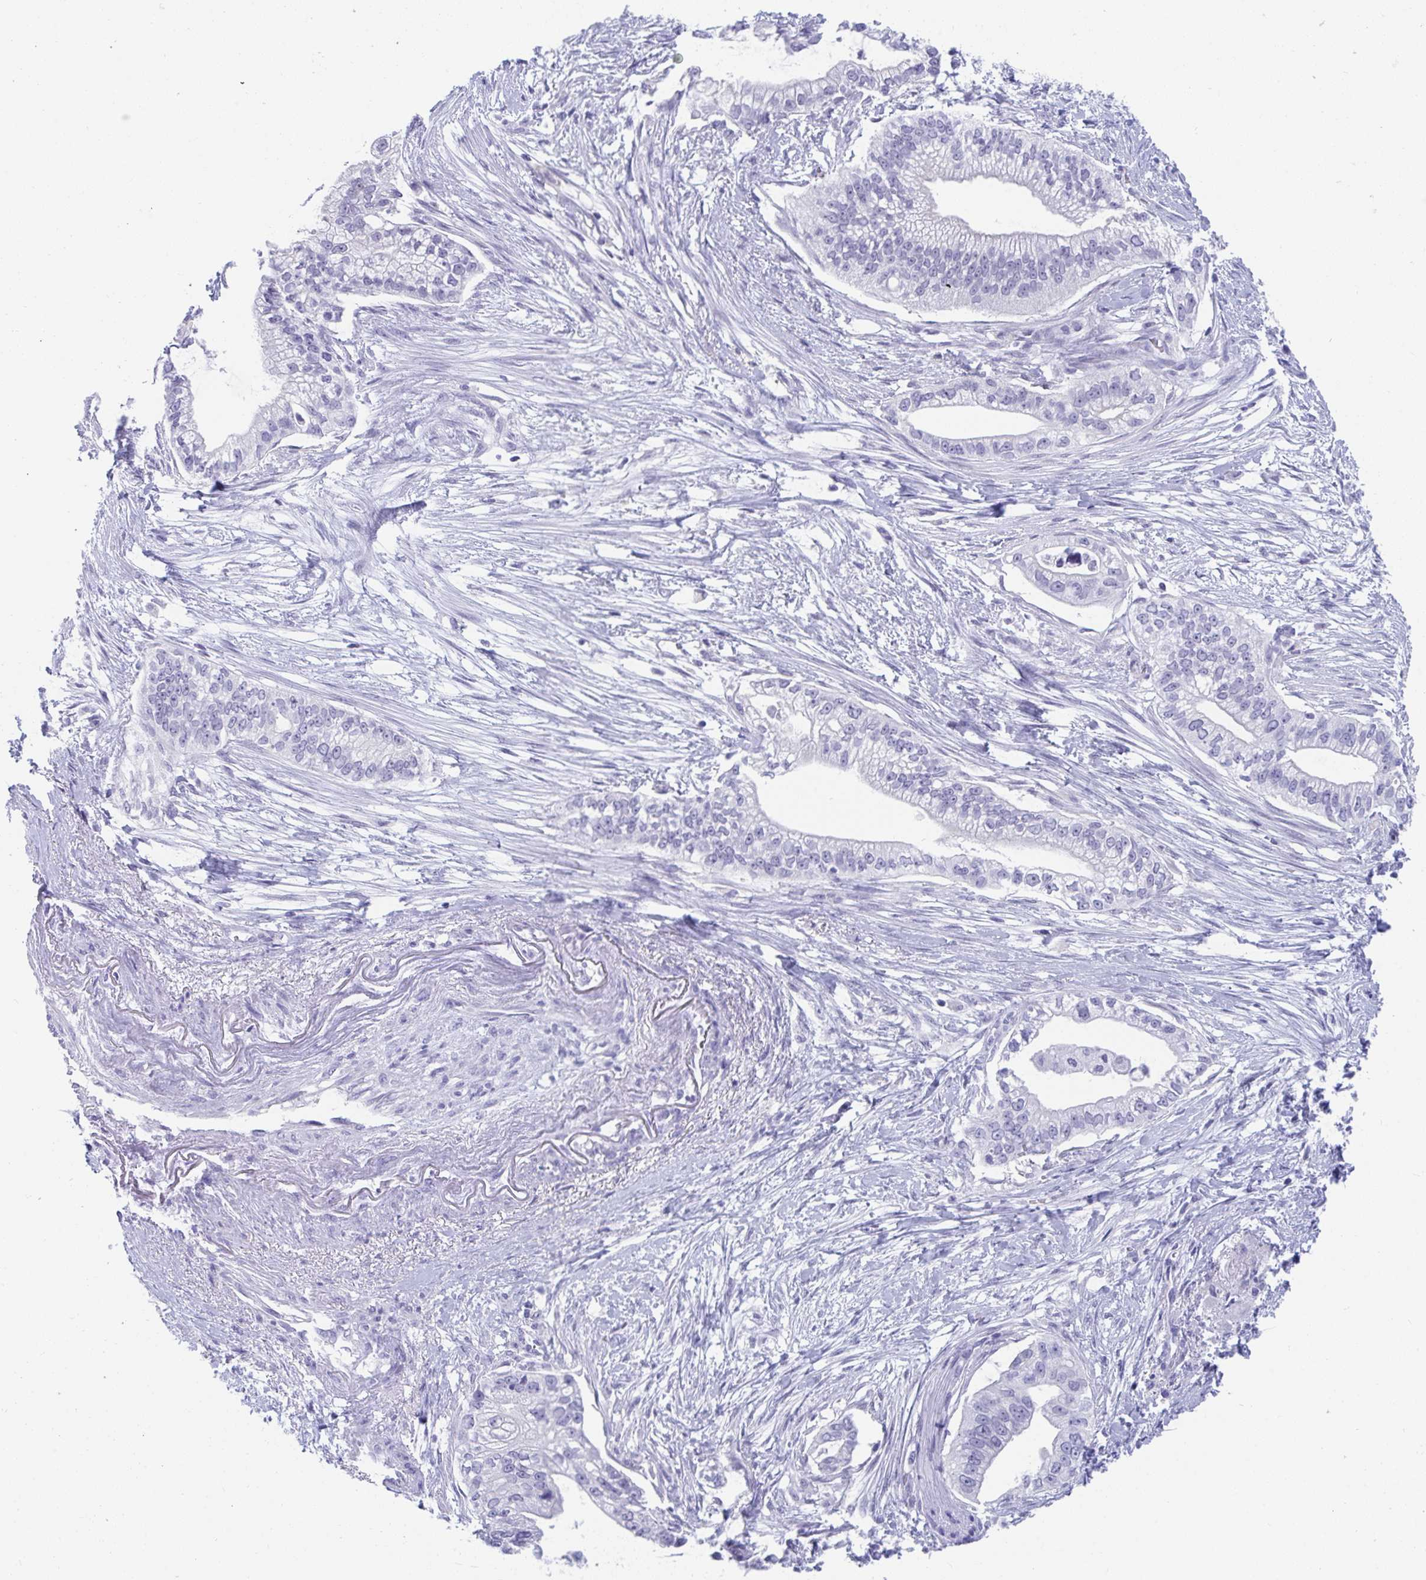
{"staining": {"intensity": "negative", "quantity": "none", "location": "none"}, "tissue": "pancreatic cancer", "cell_type": "Tumor cells", "image_type": "cancer", "snomed": [{"axis": "morphology", "description": "Adenocarcinoma, NOS"}, {"axis": "topography", "description": "Pancreas"}], "caption": "Human pancreatic cancer (adenocarcinoma) stained for a protein using immunohistochemistry demonstrates no staining in tumor cells.", "gene": "BMAL2", "patient": {"sex": "male", "age": 70}}